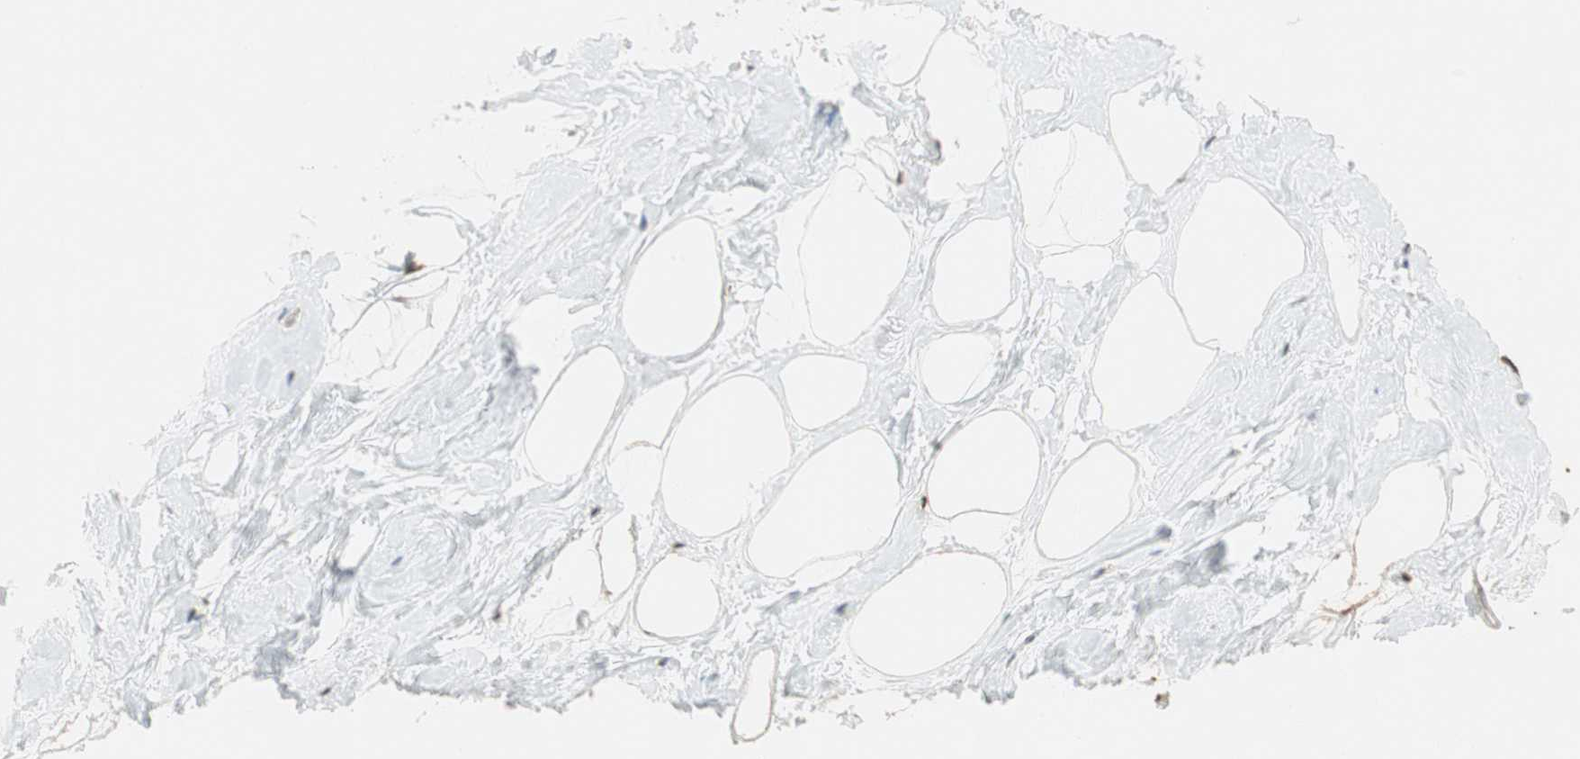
{"staining": {"intensity": "negative", "quantity": "none", "location": "none"}, "tissue": "breast", "cell_type": "Adipocytes", "image_type": "normal", "snomed": [{"axis": "morphology", "description": "Normal tissue, NOS"}, {"axis": "topography", "description": "Breast"}], "caption": "DAB immunohistochemical staining of benign breast displays no significant expression in adipocytes. (Brightfield microscopy of DAB immunohistochemistry (IHC) at high magnification).", "gene": "PRELID1", "patient": {"sex": "female", "age": 23}}